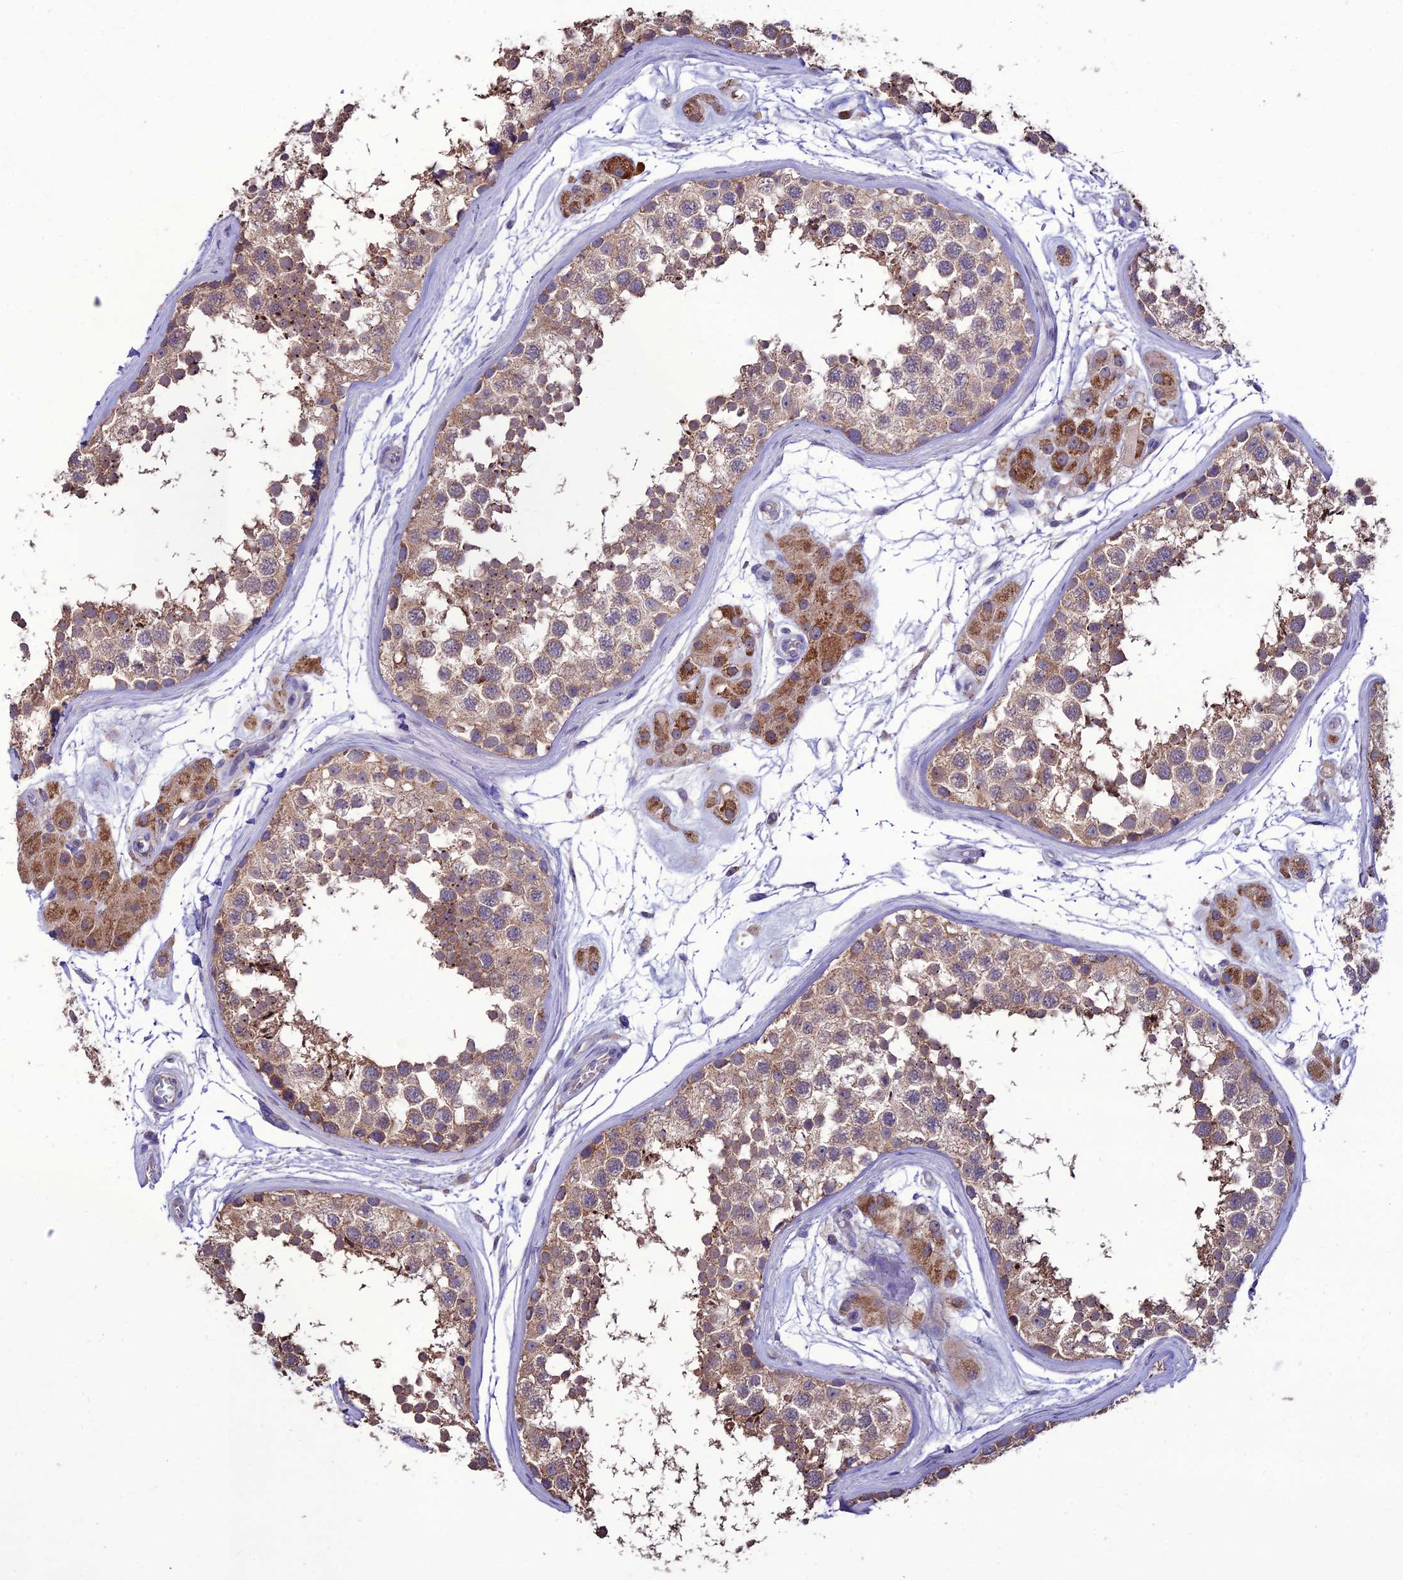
{"staining": {"intensity": "moderate", "quantity": "25%-75%", "location": "cytoplasmic/membranous"}, "tissue": "testis", "cell_type": "Cells in seminiferous ducts", "image_type": "normal", "snomed": [{"axis": "morphology", "description": "Normal tissue, NOS"}, {"axis": "topography", "description": "Testis"}], "caption": "High-power microscopy captured an immunohistochemistry (IHC) photomicrograph of benign testis, revealing moderate cytoplasmic/membranous staining in approximately 25%-75% of cells in seminiferous ducts. The protein is stained brown, and the nuclei are stained in blue (DAB (3,3'-diaminobenzidine) IHC with brightfield microscopy, high magnification).", "gene": "HOGA1", "patient": {"sex": "male", "age": 56}}